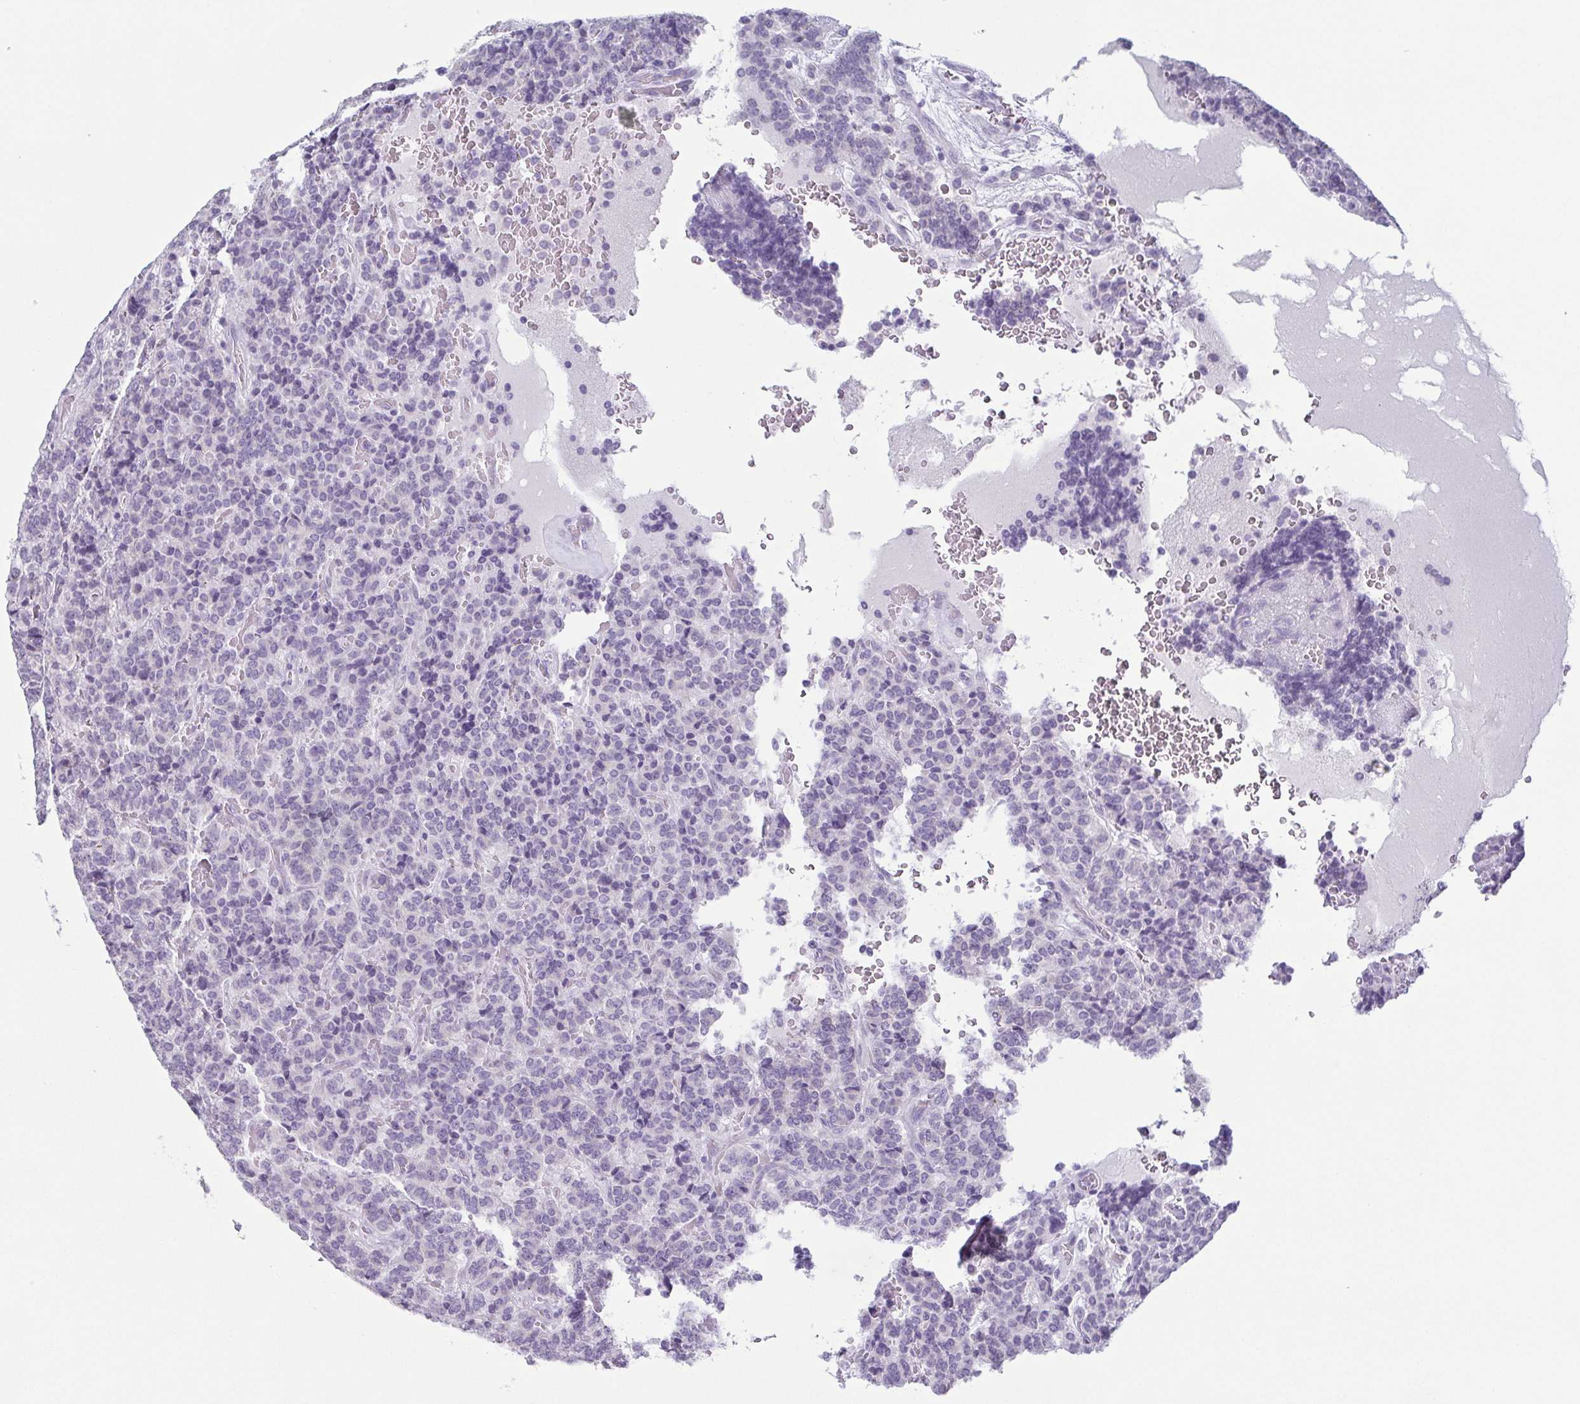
{"staining": {"intensity": "negative", "quantity": "none", "location": "none"}, "tissue": "carcinoid", "cell_type": "Tumor cells", "image_type": "cancer", "snomed": [{"axis": "morphology", "description": "Carcinoid, malignant, NOS"}, {"axis": "topography", "description": "Pancreas"}], "caption": "An IHC micrograph of carcinoid (malignant) is shown. There is no staining in tumor cells of carcinoid (malignant).", "gene": "KRT78", "patient": {"sex": "male", "age": 36}}